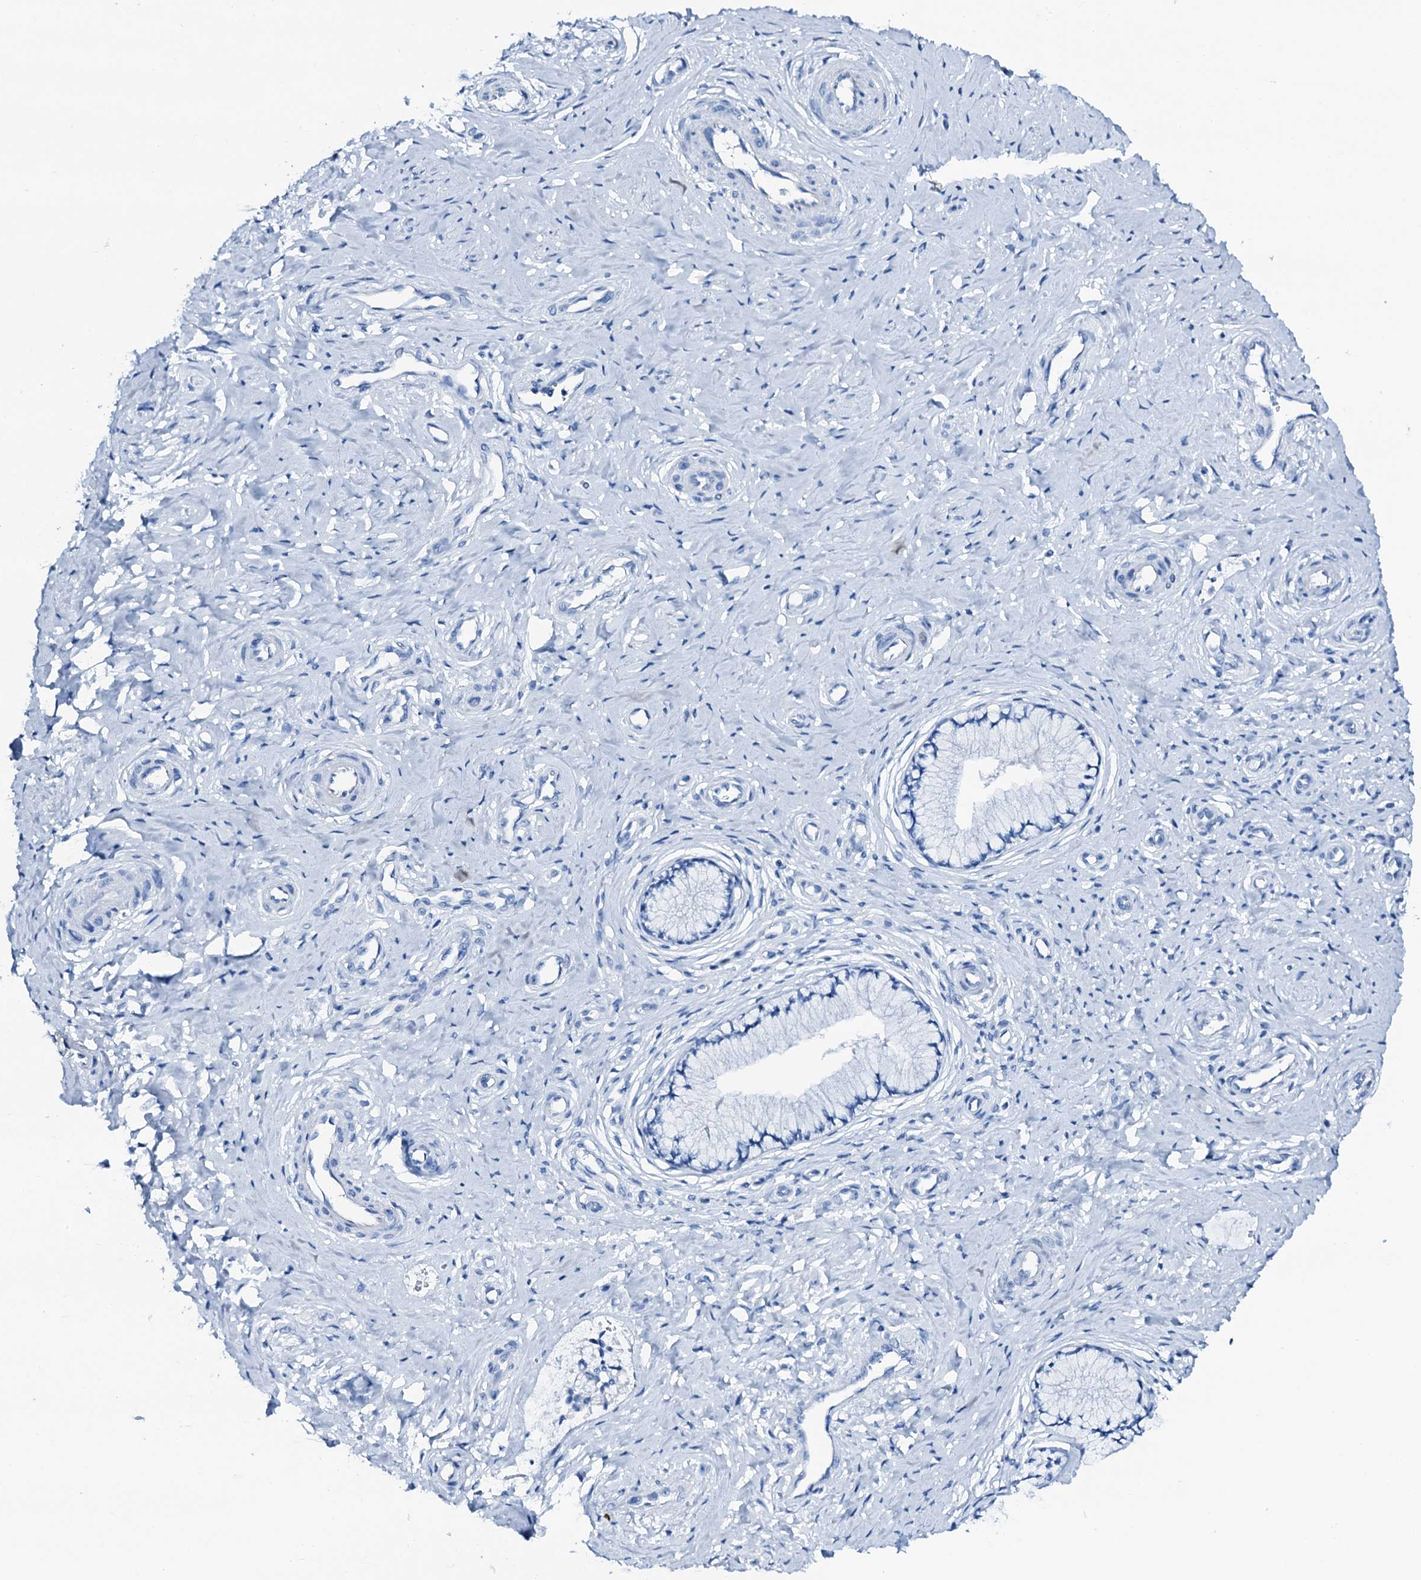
{"staining": {"intensity": "negative", "quantity": "none", "location": "none"}, "tissue": "cervix", "cell_type": "Glandular cells", "image_type": "normal", "snomed": [{"axis": "morphology", "description": "Normal tissue, NOS"}, {"axis": "topography", "description": "Cervix"}], "caption": "Immunohistochemistry of unremarkable cervix displays no staining in glandular cells. (DAB IHC, high magnification).", "gene": "PTH", "patient": {"sex": "female", "age": 36}}